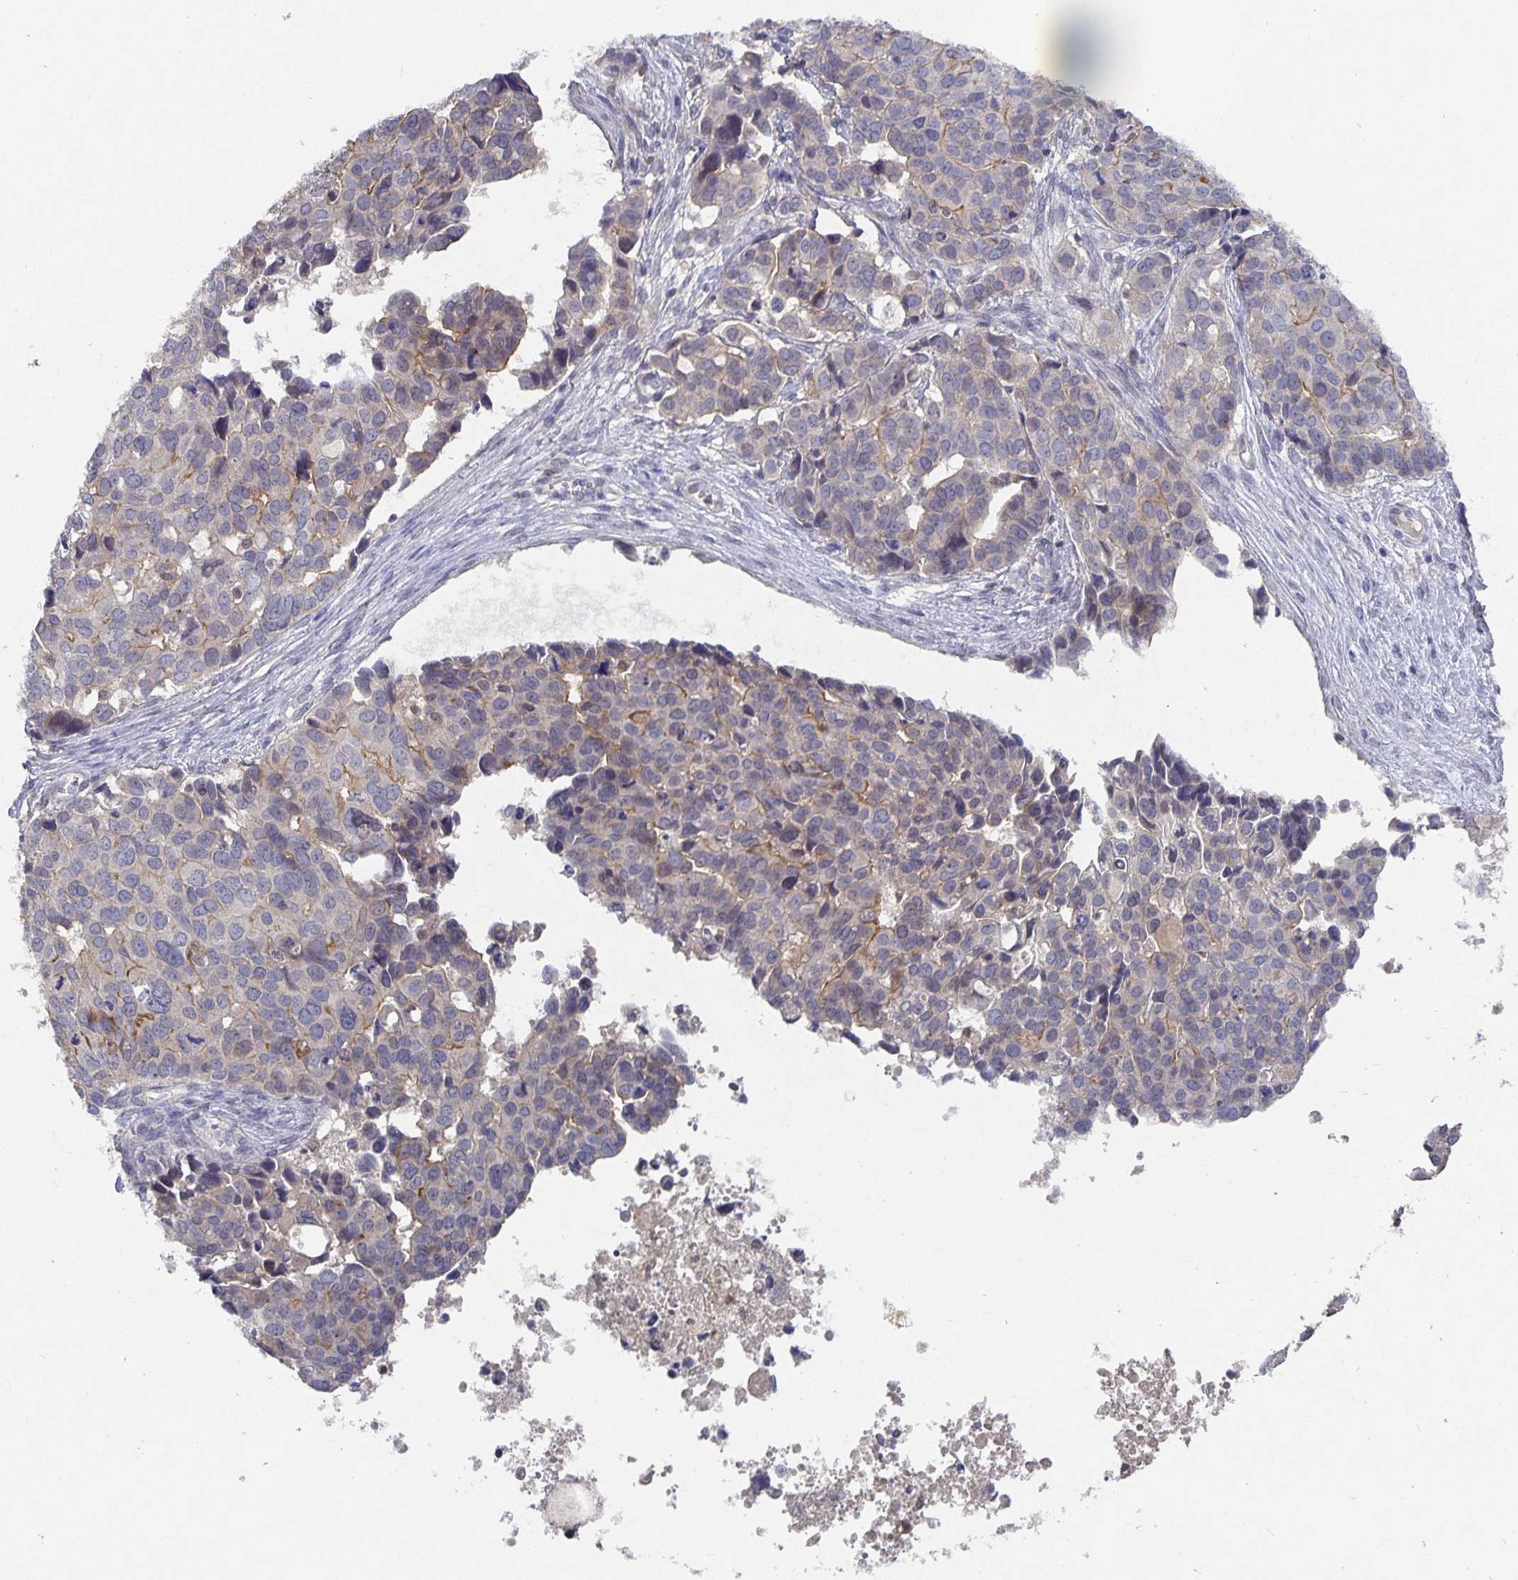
{"staining": {"intensity": "weak", "quantity": "<25%", "location": "cytoplasmic/membranous"}, "tissue": "ovarian cancer", "cell_type": "Tumor cells", "image_type": "cancer", "snomed": [{"axis": "morphology", "description": "Carcinoma, endometroid"}, {"axis": "topography", "description": "Ovary"}], "caption": "Ovarian cancer (endometroid carcinoma) was stained to show a protein in brown. There is no significant positivity in tumor cells.", "gene": "HEPN1", "patient": {"sex": "female", "age": 78}}